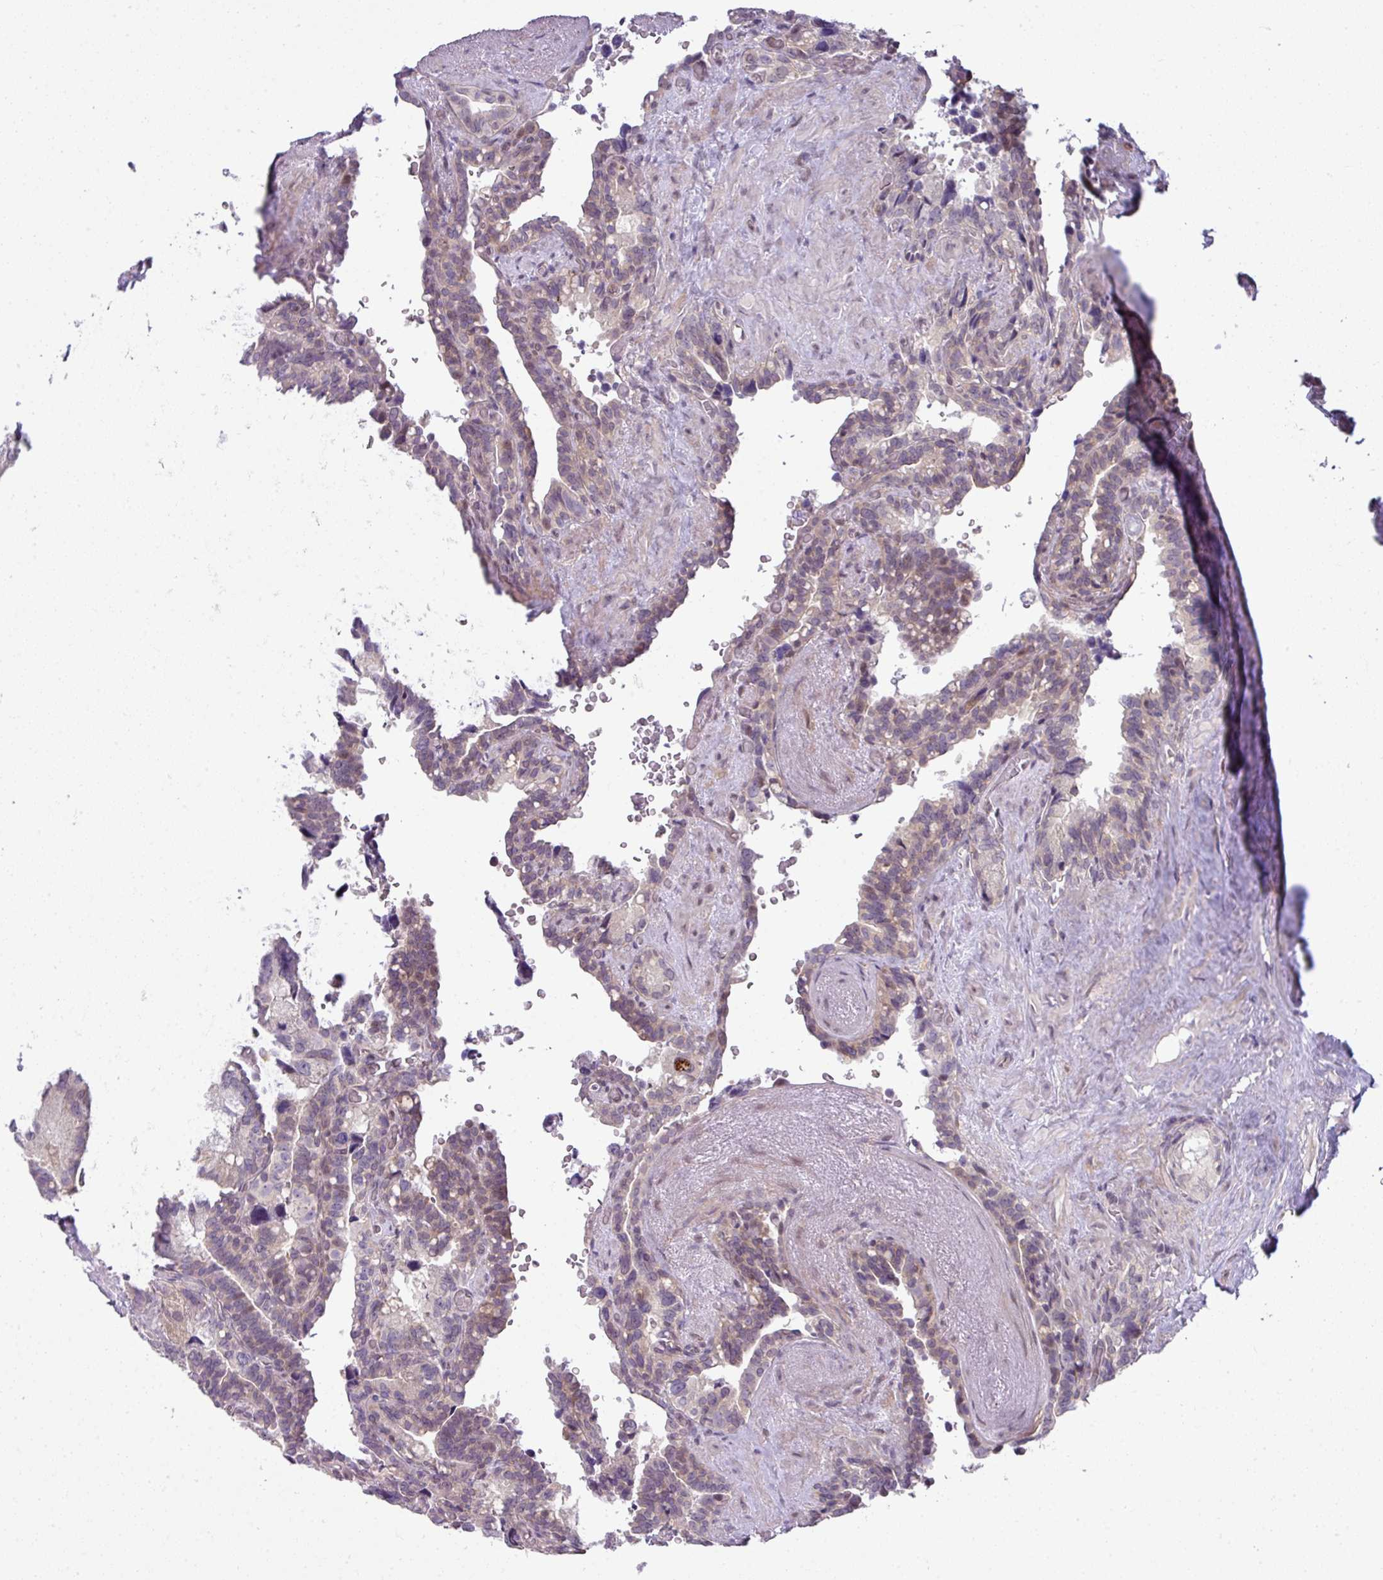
{"staining": {"intensity": "weak", "quantity": "25%-75%", "location": "nuclear"}, "tissue": "seminal vesicle", "cell_type": "Glandular cells", "image_type": "normal", "snomed": [{"axis": "morphology", "description": "Normal tissue, NOS"}, {"axis": "topography", "description": "Seminal veicle"}], "caption": "This image reveals normal seminal vesicle stained with immunohistochemistry (IHC) to label a protein in brown. The nuclear of glandular cells show weak positivity for the protein. Nuclei are counter-stained blue.", "gene": "STAT5A", "patient": {"sex": "male", "age": 68}}